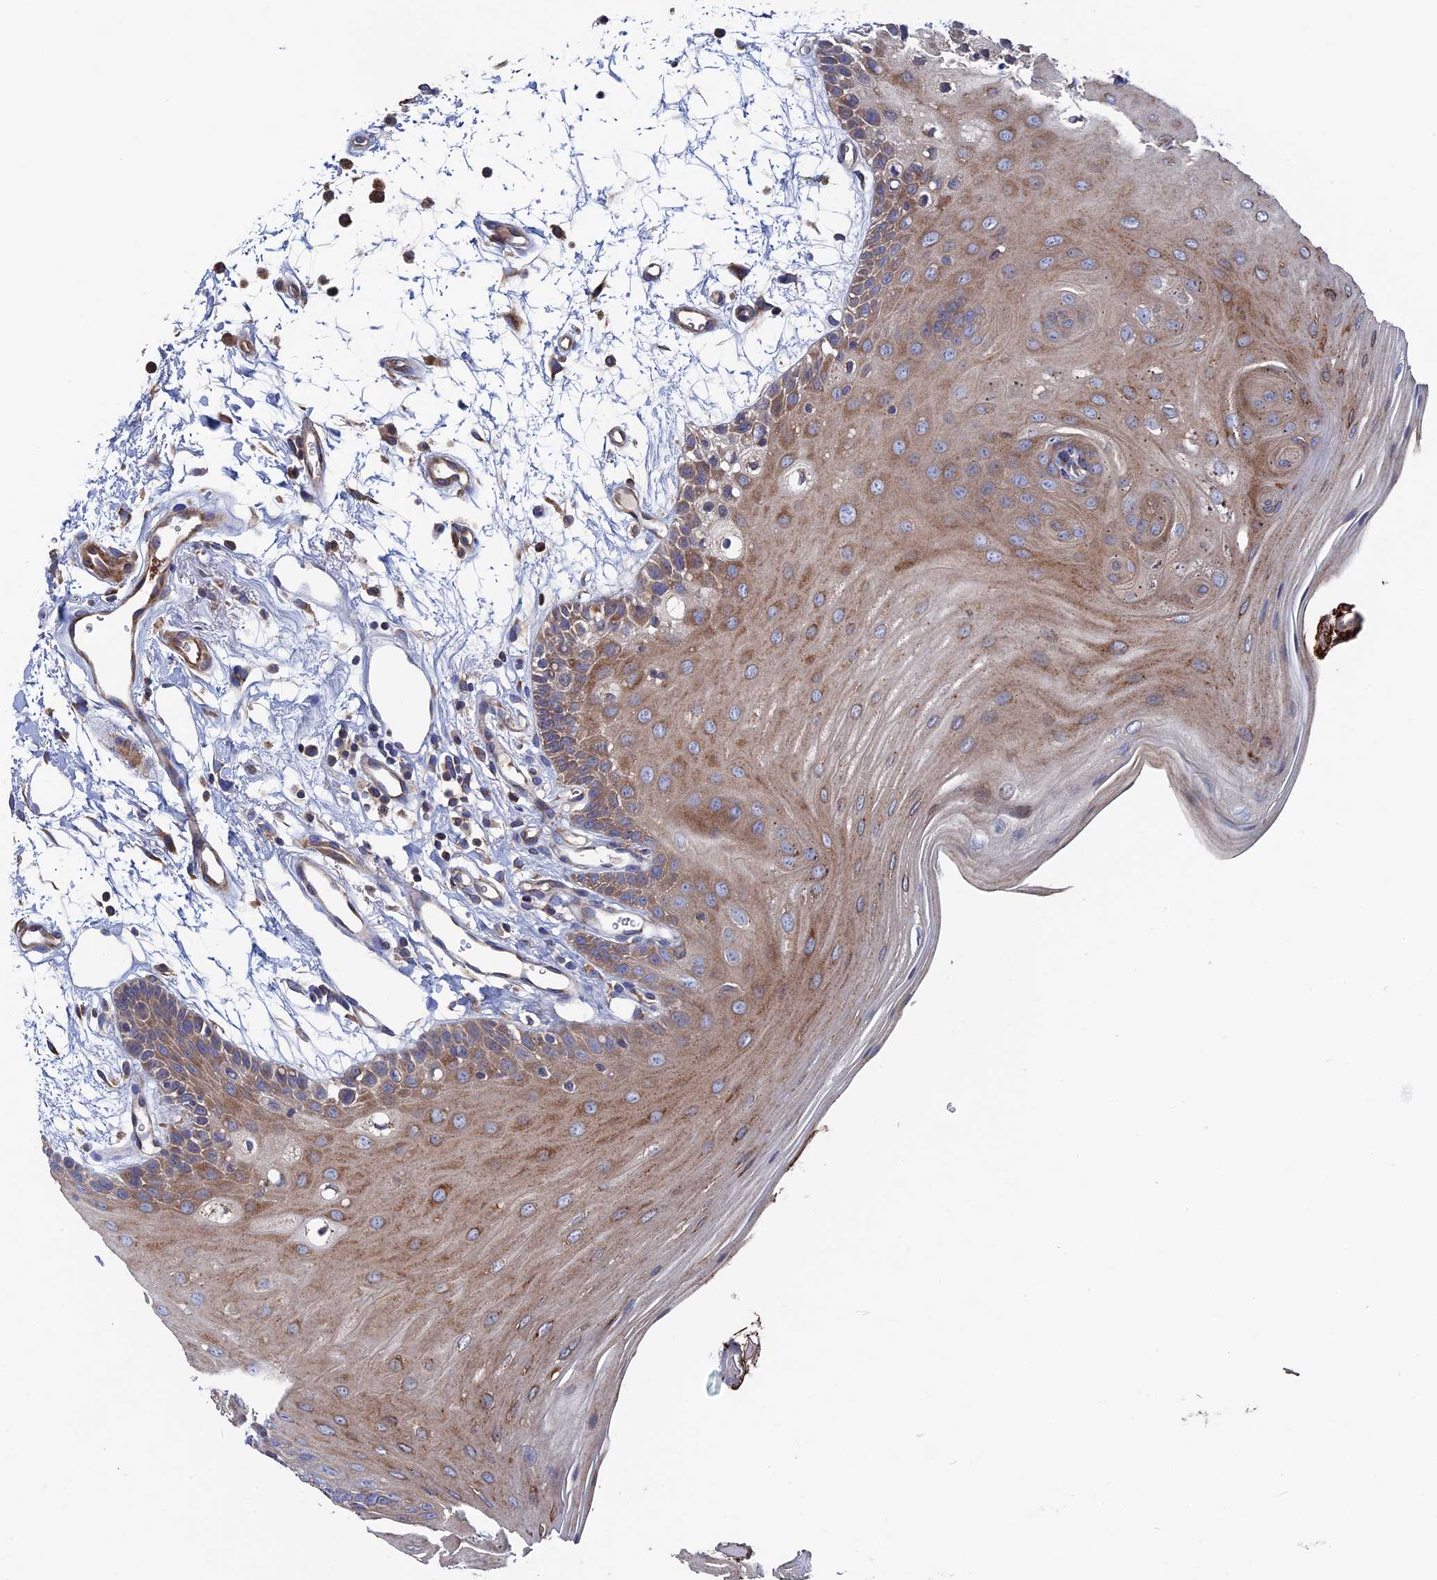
{"staining": {"intensity": "moderate", "quantity": ">75%", "location": "cytoplasmic/membranous"}, "tissue": "oral mucosa", "cell_type": "Squamous epithelial cells", "image_type": "normal", "snomed": [{"axis": "morphology", "description": "Normal tissue, NOS"}, {"axis": "topography", "description": "Oral tissue"}, {"axis": "topography", "description": "Tounge, NOS"}], "caption": "Immunohistochemical staining of benign oral mucosa shows >75% levels of moderate cytoplasmic/membranous protein staining in about >75% of squamous epithelial cells. Nuclei are stained in blue.", "gene": "DNAJC3", "patient": {"sex": "female", "age": 73}}